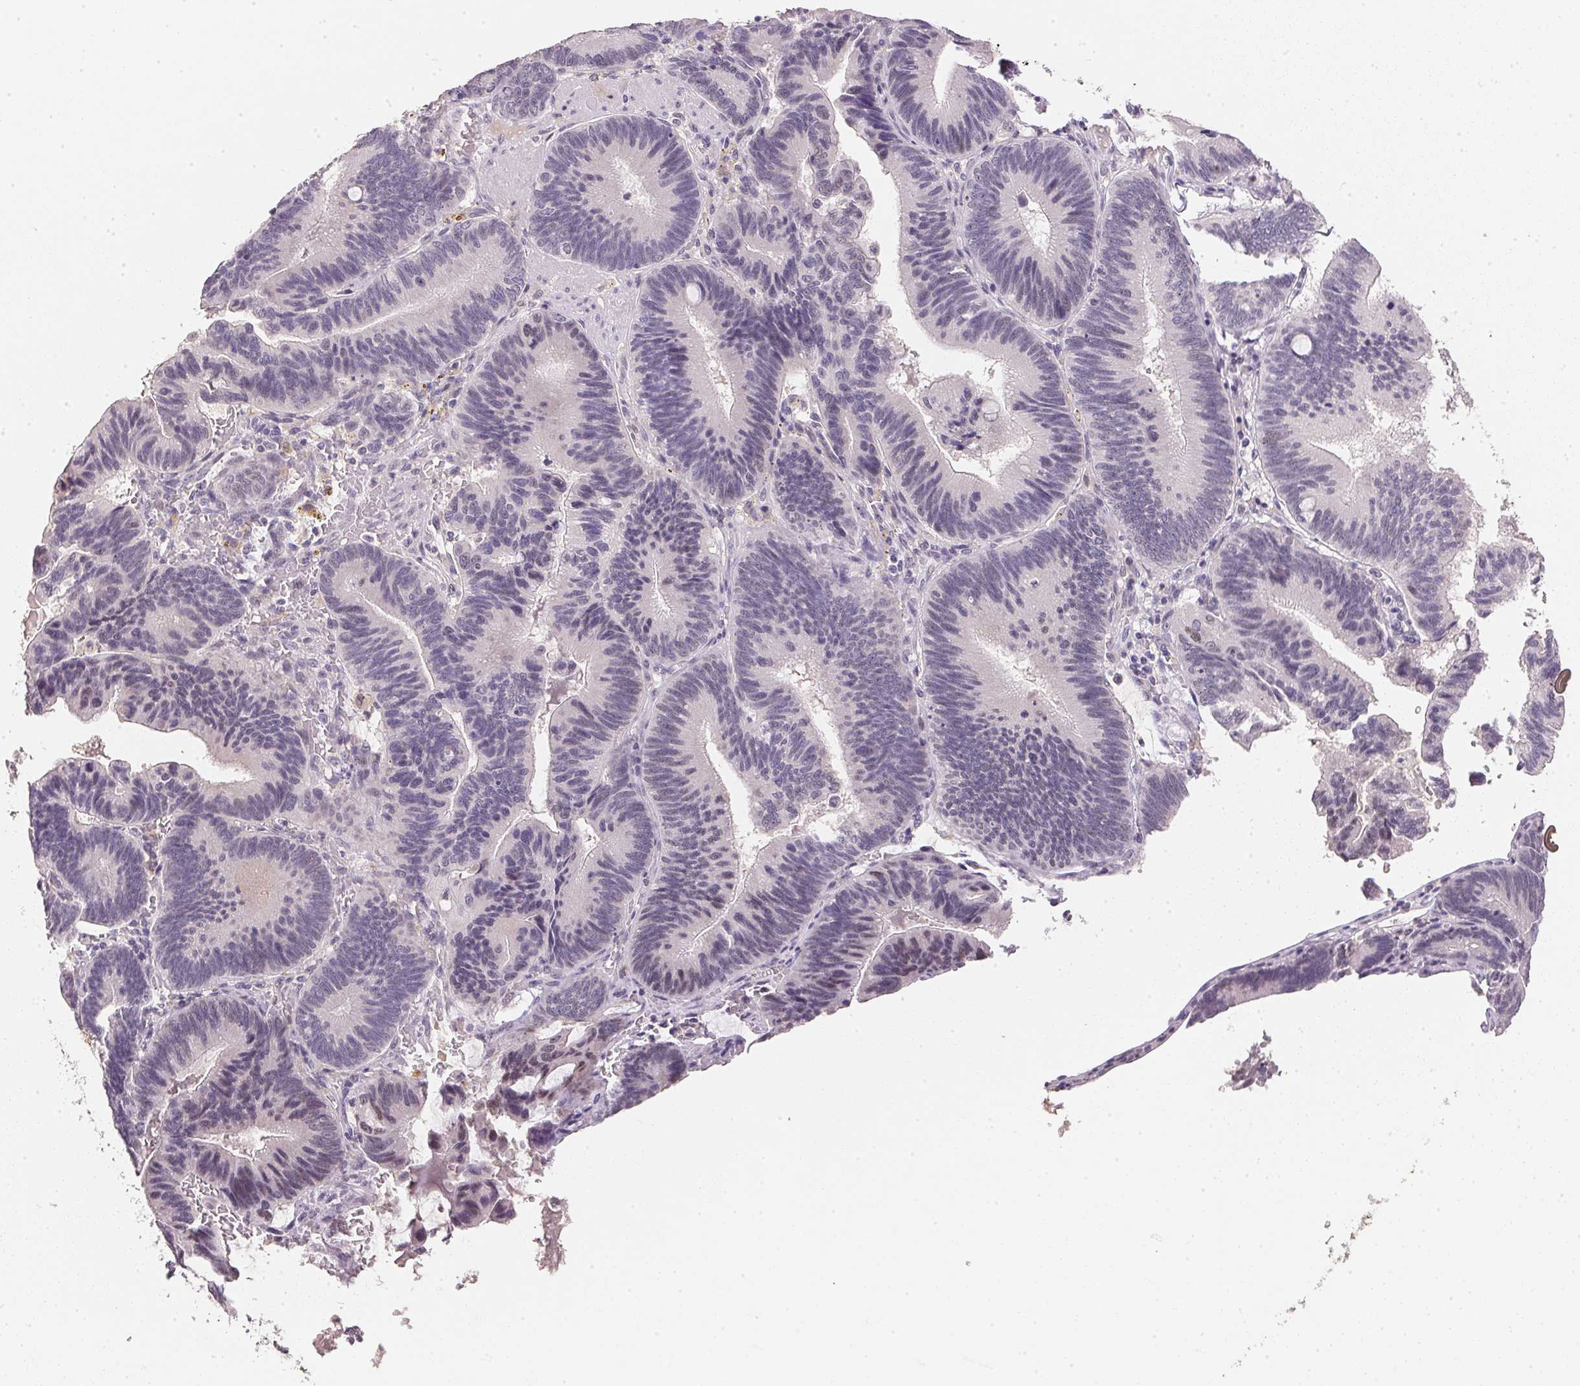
{"staining": {"intensity": "negative", "quantity": "none", "location": "none"}, "tissue": "pancreatic cancer", "cell_type": "Tumor cells", "image_type": "cancer", "snomed": [{"axis": "morphology", "description": "Adenocarcinoma, NOS"}, {"axis": "topography", "description": "Pancreas"}], "caption": "High magnification brightfield microscopy of adenocarcinoma (pancreatic) stained with DAB (brown) and counterstained with hematoxylin (blue): tumor cells show no significant positivity.", "gene": "POLR3G", "patient": {"sex": "male", "age": 82}}